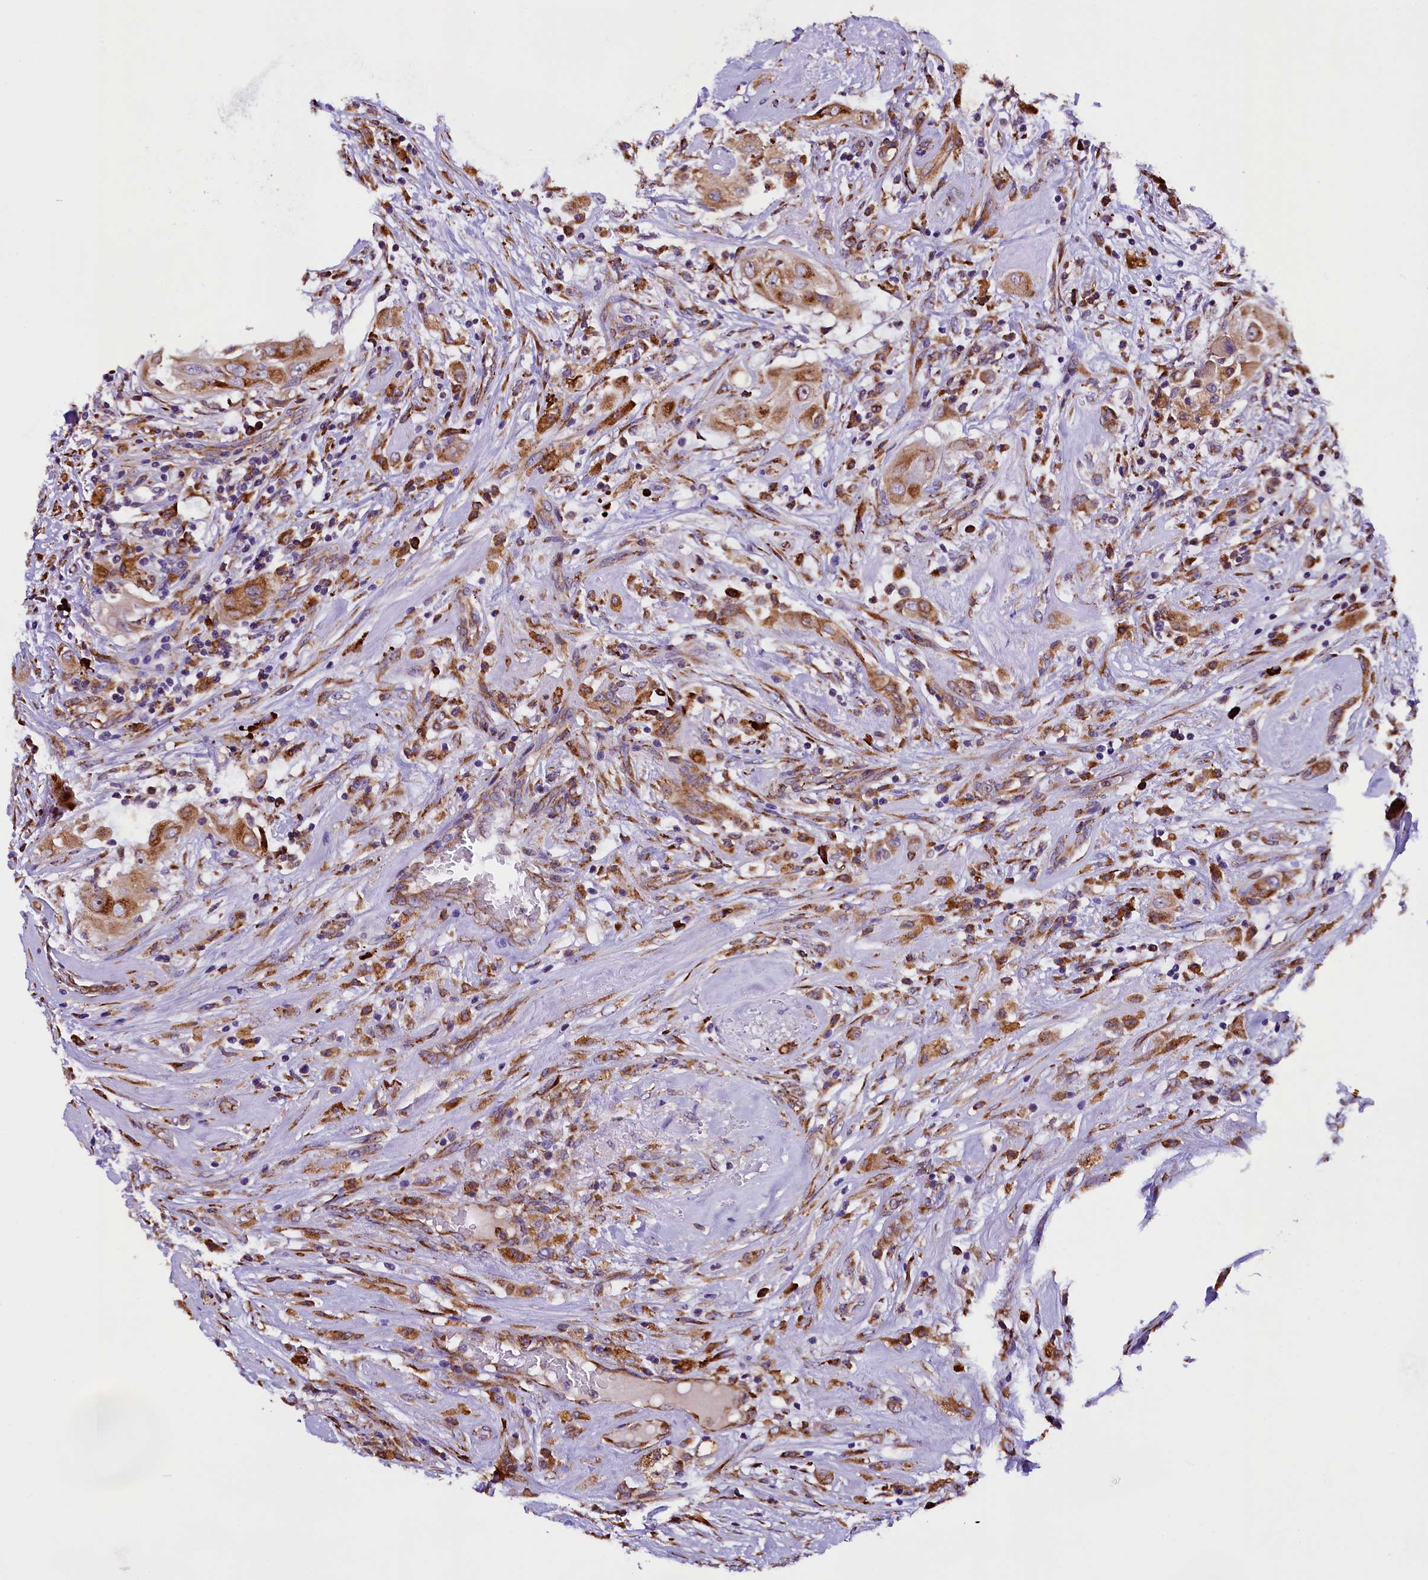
{"staining": {"intensity": "moderate", "quantity": ">75%", "location": "cytoplasmic/membranous"}, "tissue": "thyroid cancer", "cell_type": "Tumor cells", "image_type": "cancer", "snomed": [{"axis": "morphology", "description": "Papillary adenocarcinoma, NOS"}, {"axis": "topography", "description": "Thyroid gland"}], "caption": "Thyroid cancer stained for a protein (brown) demonstrates moderate cytoplasmic/membranous positive staining in approximately >75% of tumor cells.", "gene": "CAPS2", "patient": {"sex": "female", "age": 59}}